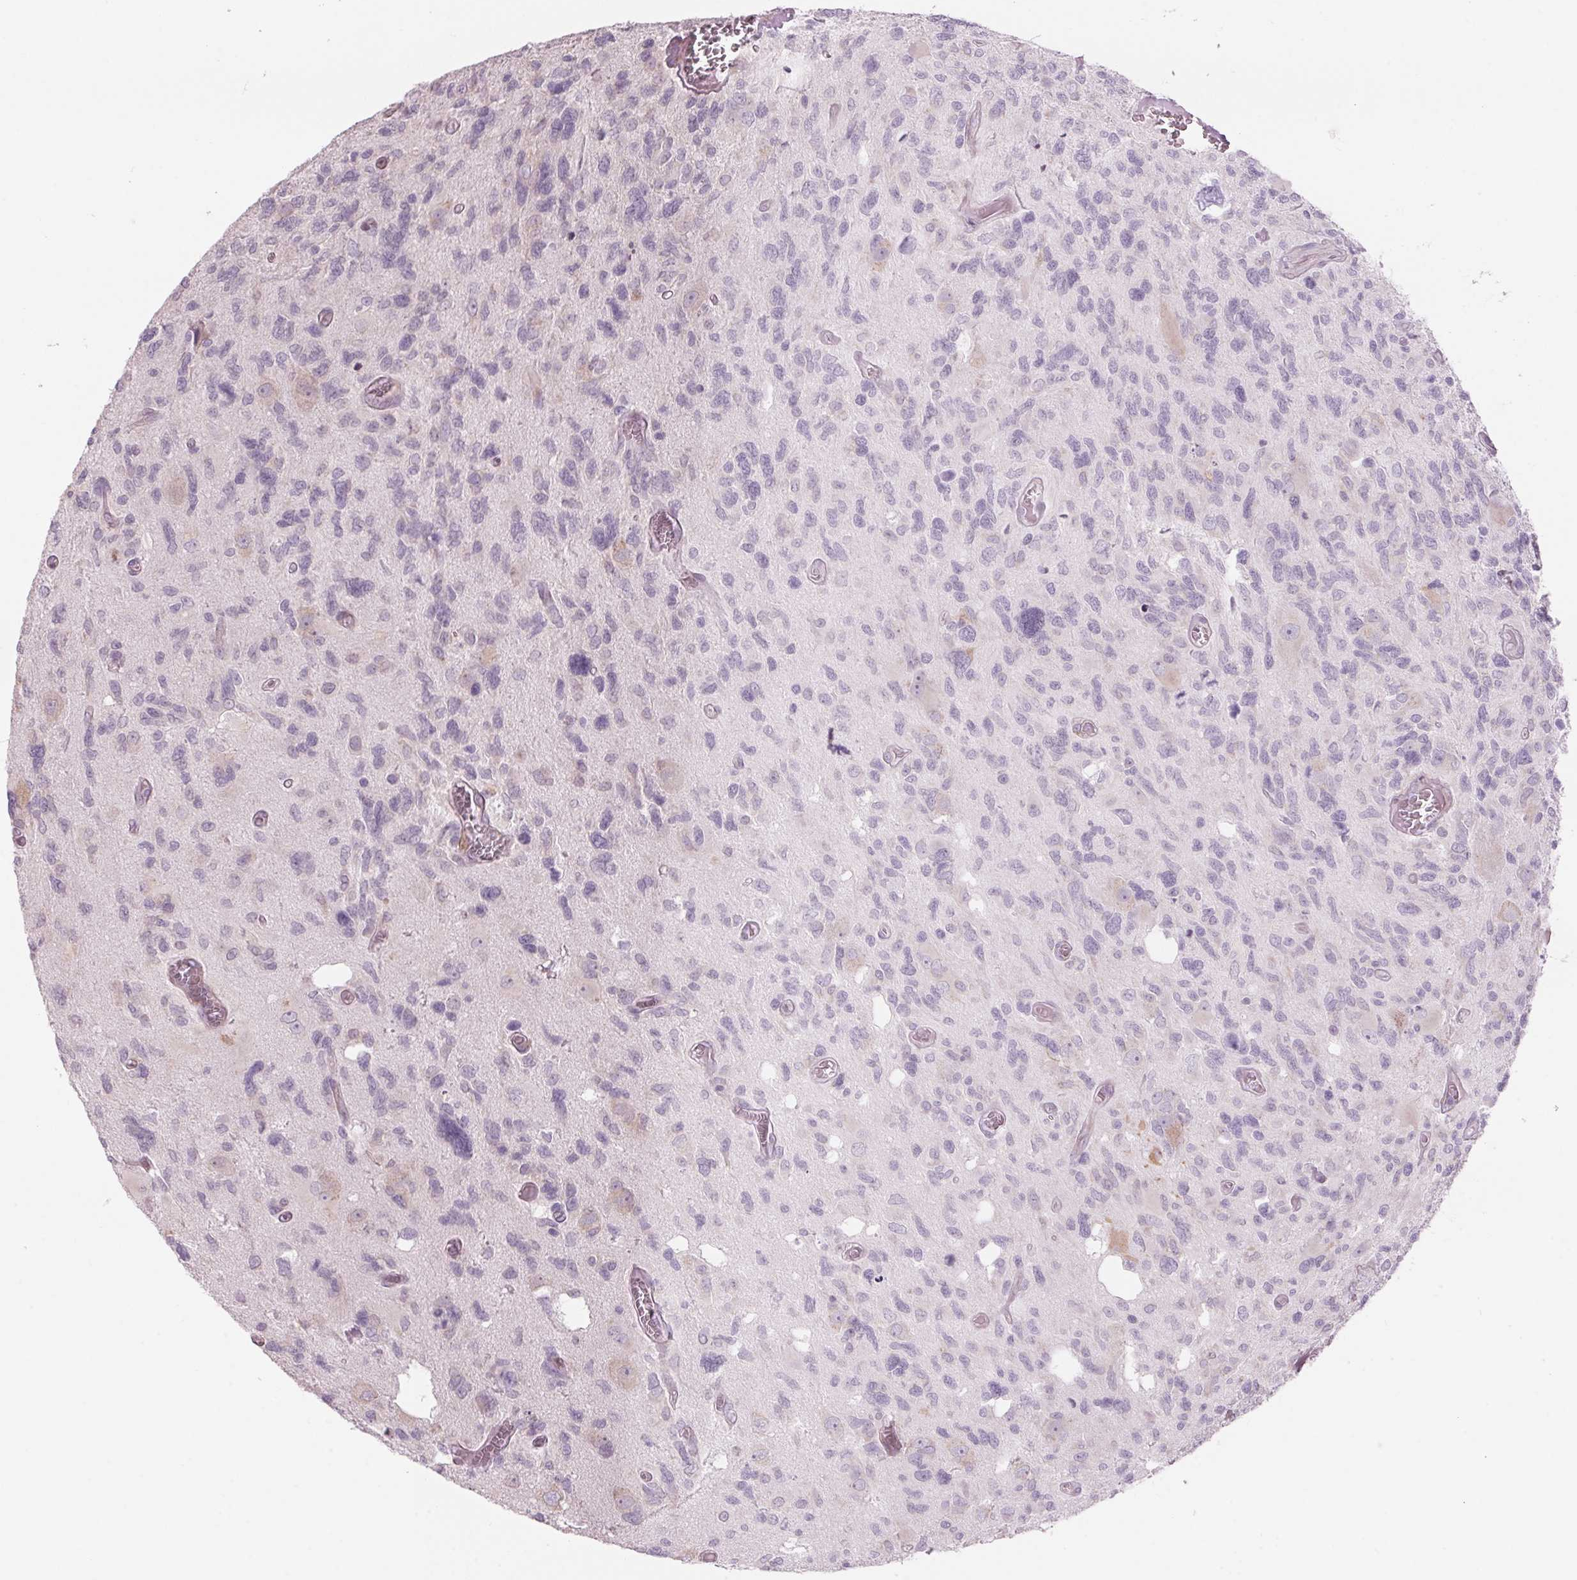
{"staining": {"intensity": "negative", "quantity": "none", "location": "none"}, "tissue": "glioma", "cell_type": "Tumor cells", "image_type": "cancer", "snomed": [{"axis": "morphology", "description": "Glioma, malignant, High grade"}, {"axis": "topography", "description": "Brain"}], "caption": "A histopathology image of human malignant glioma (high-grade) is negative for staining in tumor cells.", "gene": "GNMT", "patient": {"sex": "male", "age": 49}}